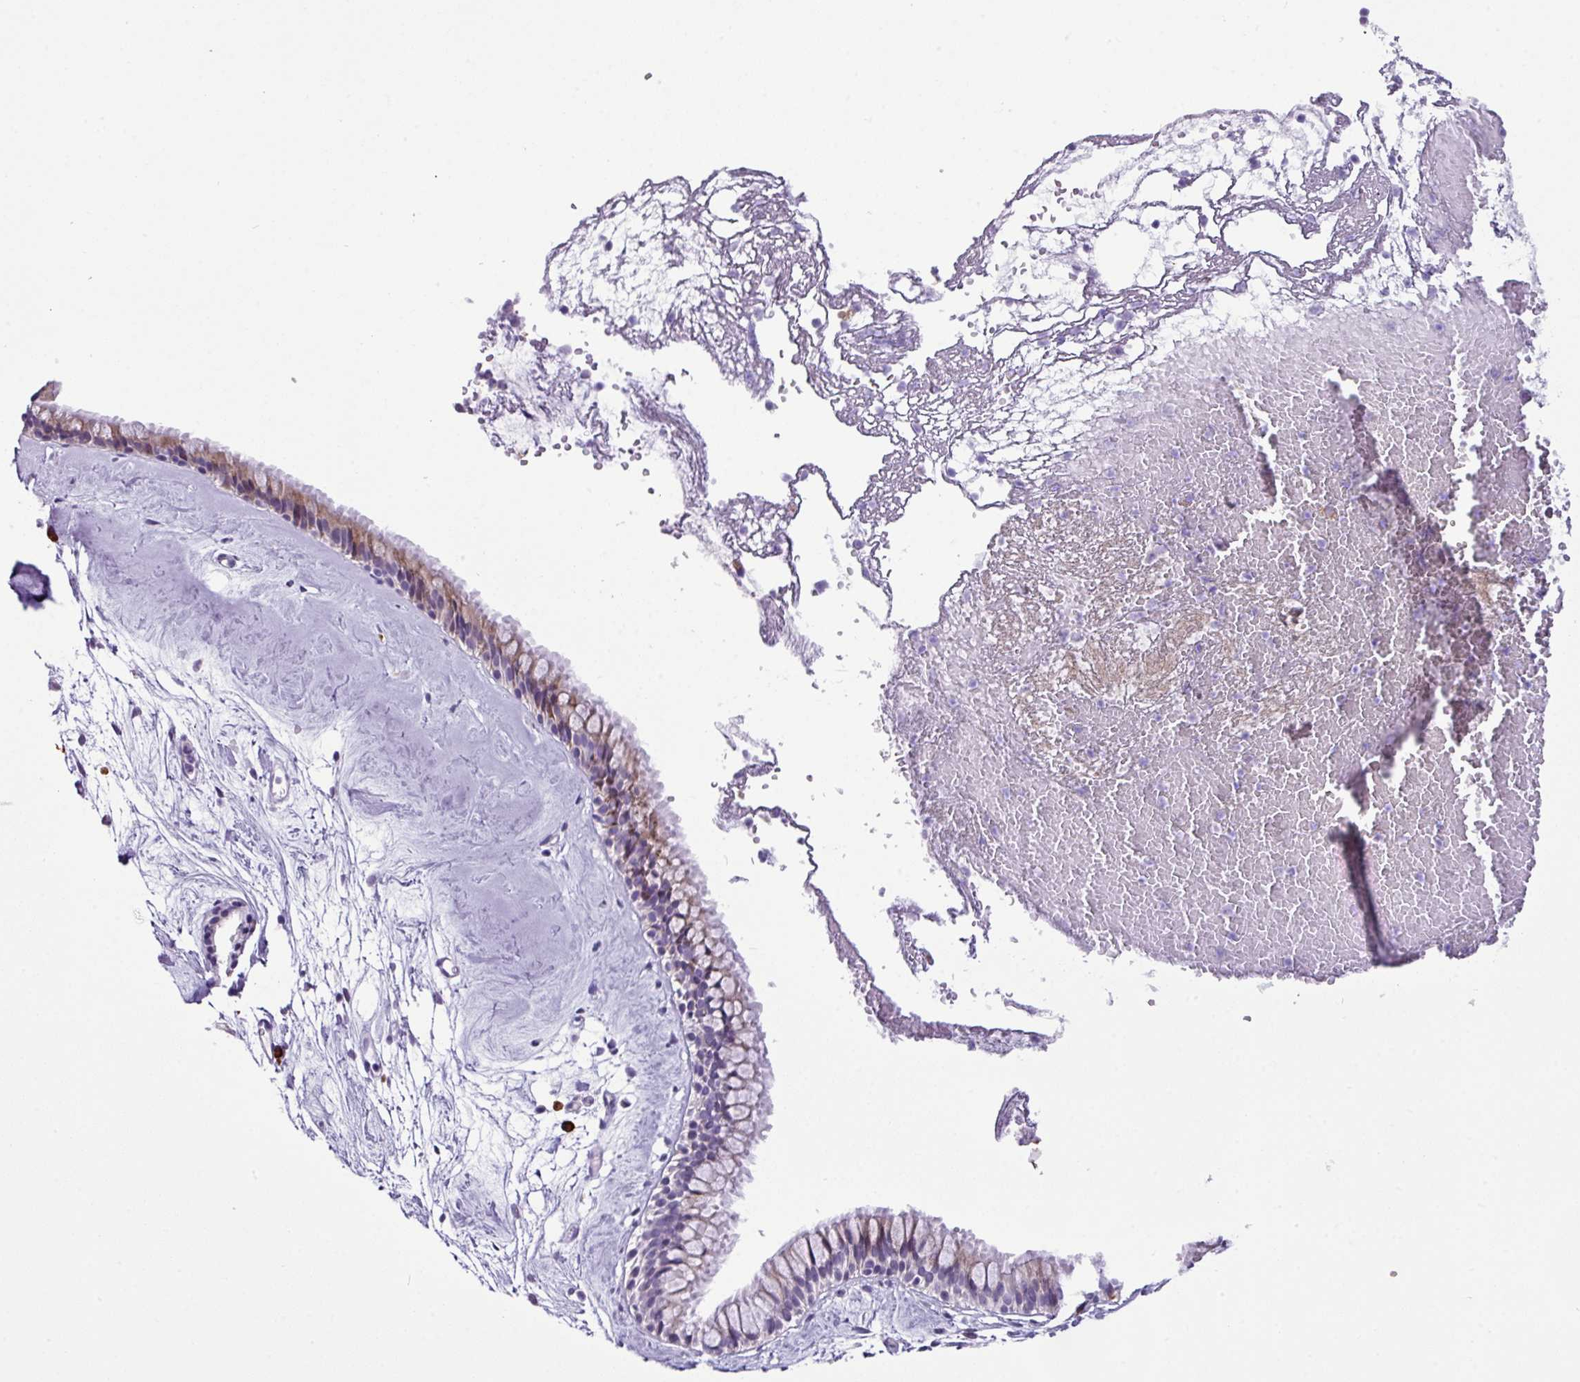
{"staining": {"intensity": "moderate", "quantity": "25%-75%", "location": "cytoplasmic/membranous"}, "tissue": "nasopharynx", "cell_type": "Respiratory epithelial cells", "image_type": "normal", "snomed": [{"axis": "morphology", "description": "Normal tissue, NOS"}, {"axis": "topography", "description": "Nasopharynx"}], "caption": "Immunohistochemistry (IHC) micrograph of unremarkable human nasopharynx stained for a protein (brown), which shows medium levels of moderate cytoplasmic/membranous positivity in approximately 25%-75% of respiratory epithelial cells.", "gene": "RGS21", "patient": {"sex": "male", "age": 65}}